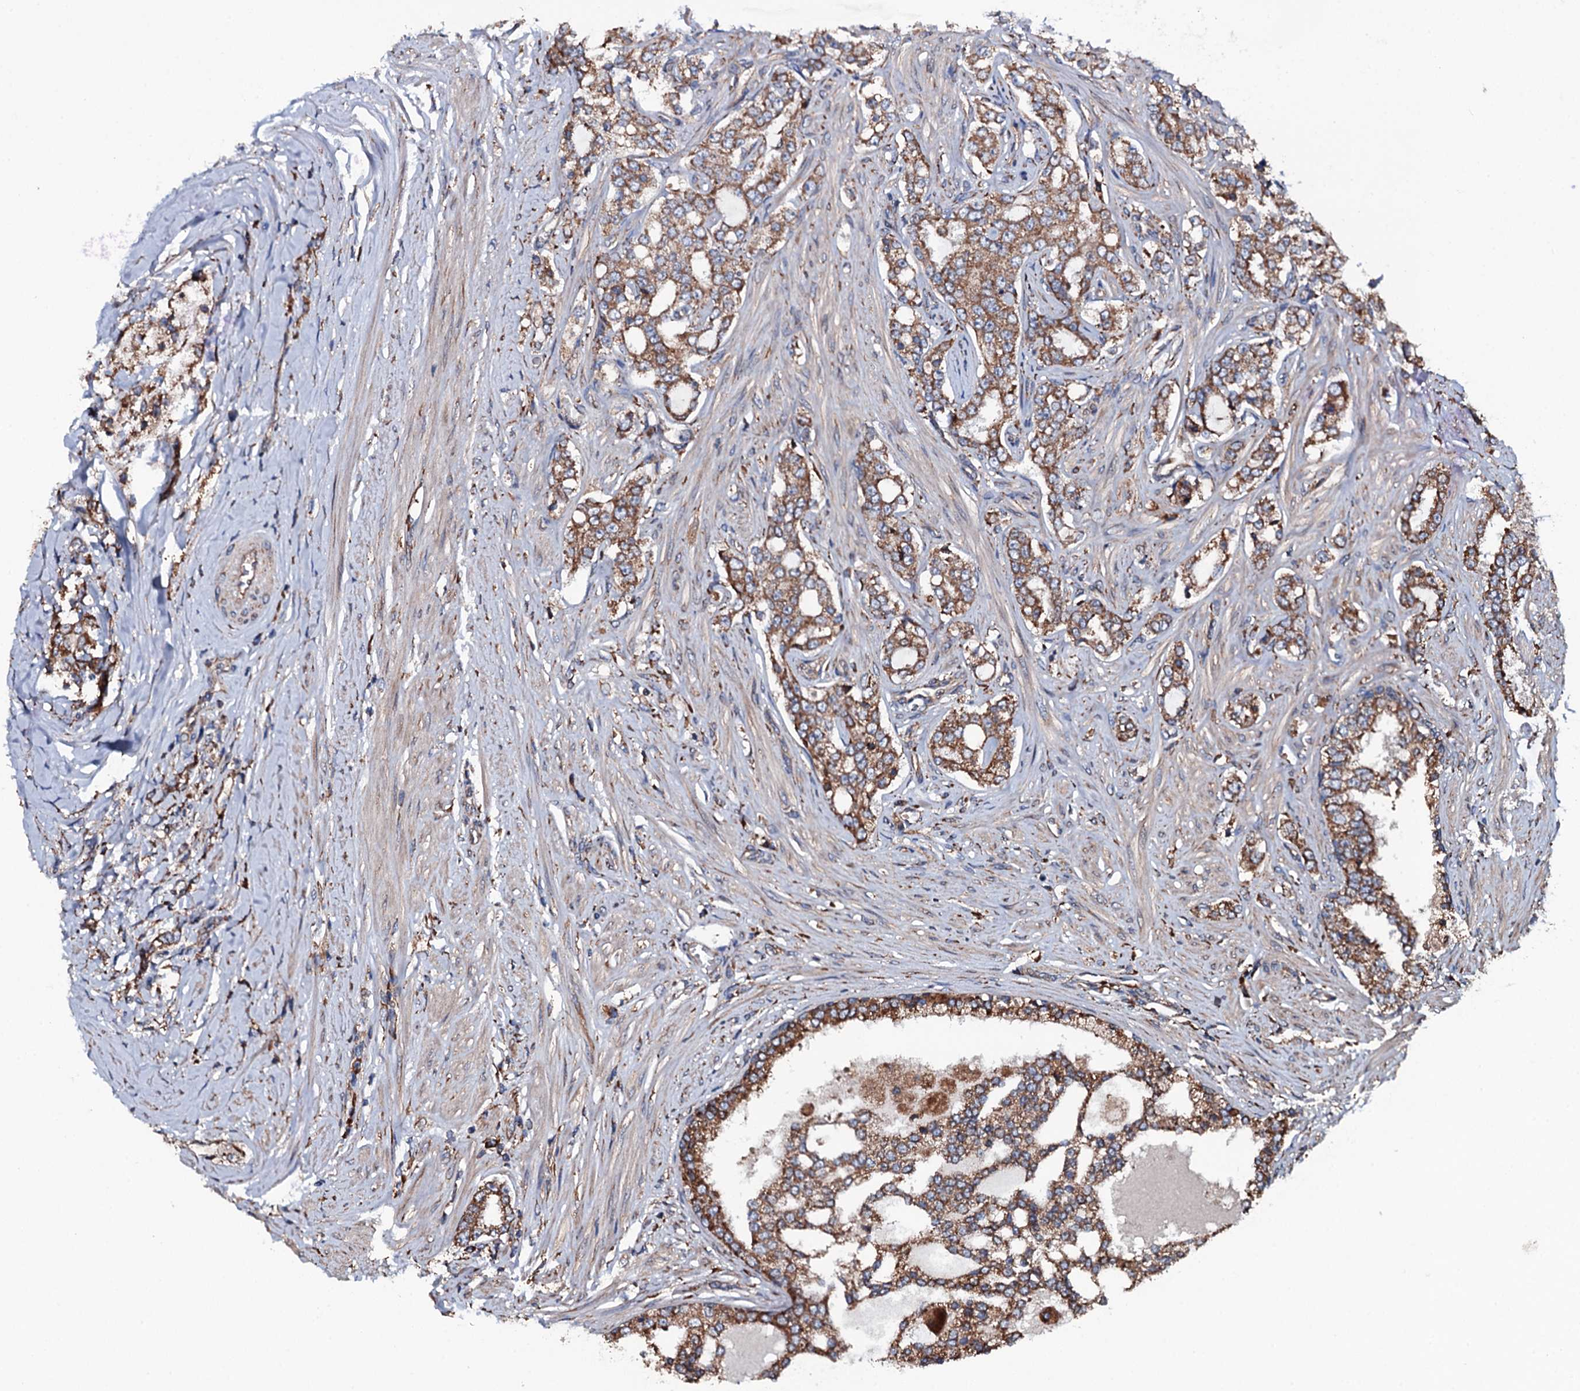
{"staining": {"intensity": "moderate", "quantity": ">75%", "location": "cytoplasmic/membranous"}, "tissue": "prostate cancer", "cell_type": "Tumor cells", "image_type": "cancer", "snomed": [{"axis": "morphology", "description": "Adenocarcinoma, High grade"}, {"axis": "topography", "description": "Prostate"}], "caption": "Brown immunohistochemical staining in human prostate cancer (adenocarcinoma (high-grade)) displays moderate cytoplasmic/membranous positivity in about >75% of tumor cells.", "gene": "RAB12", "patient": {"sex": "male", "age": 64}}